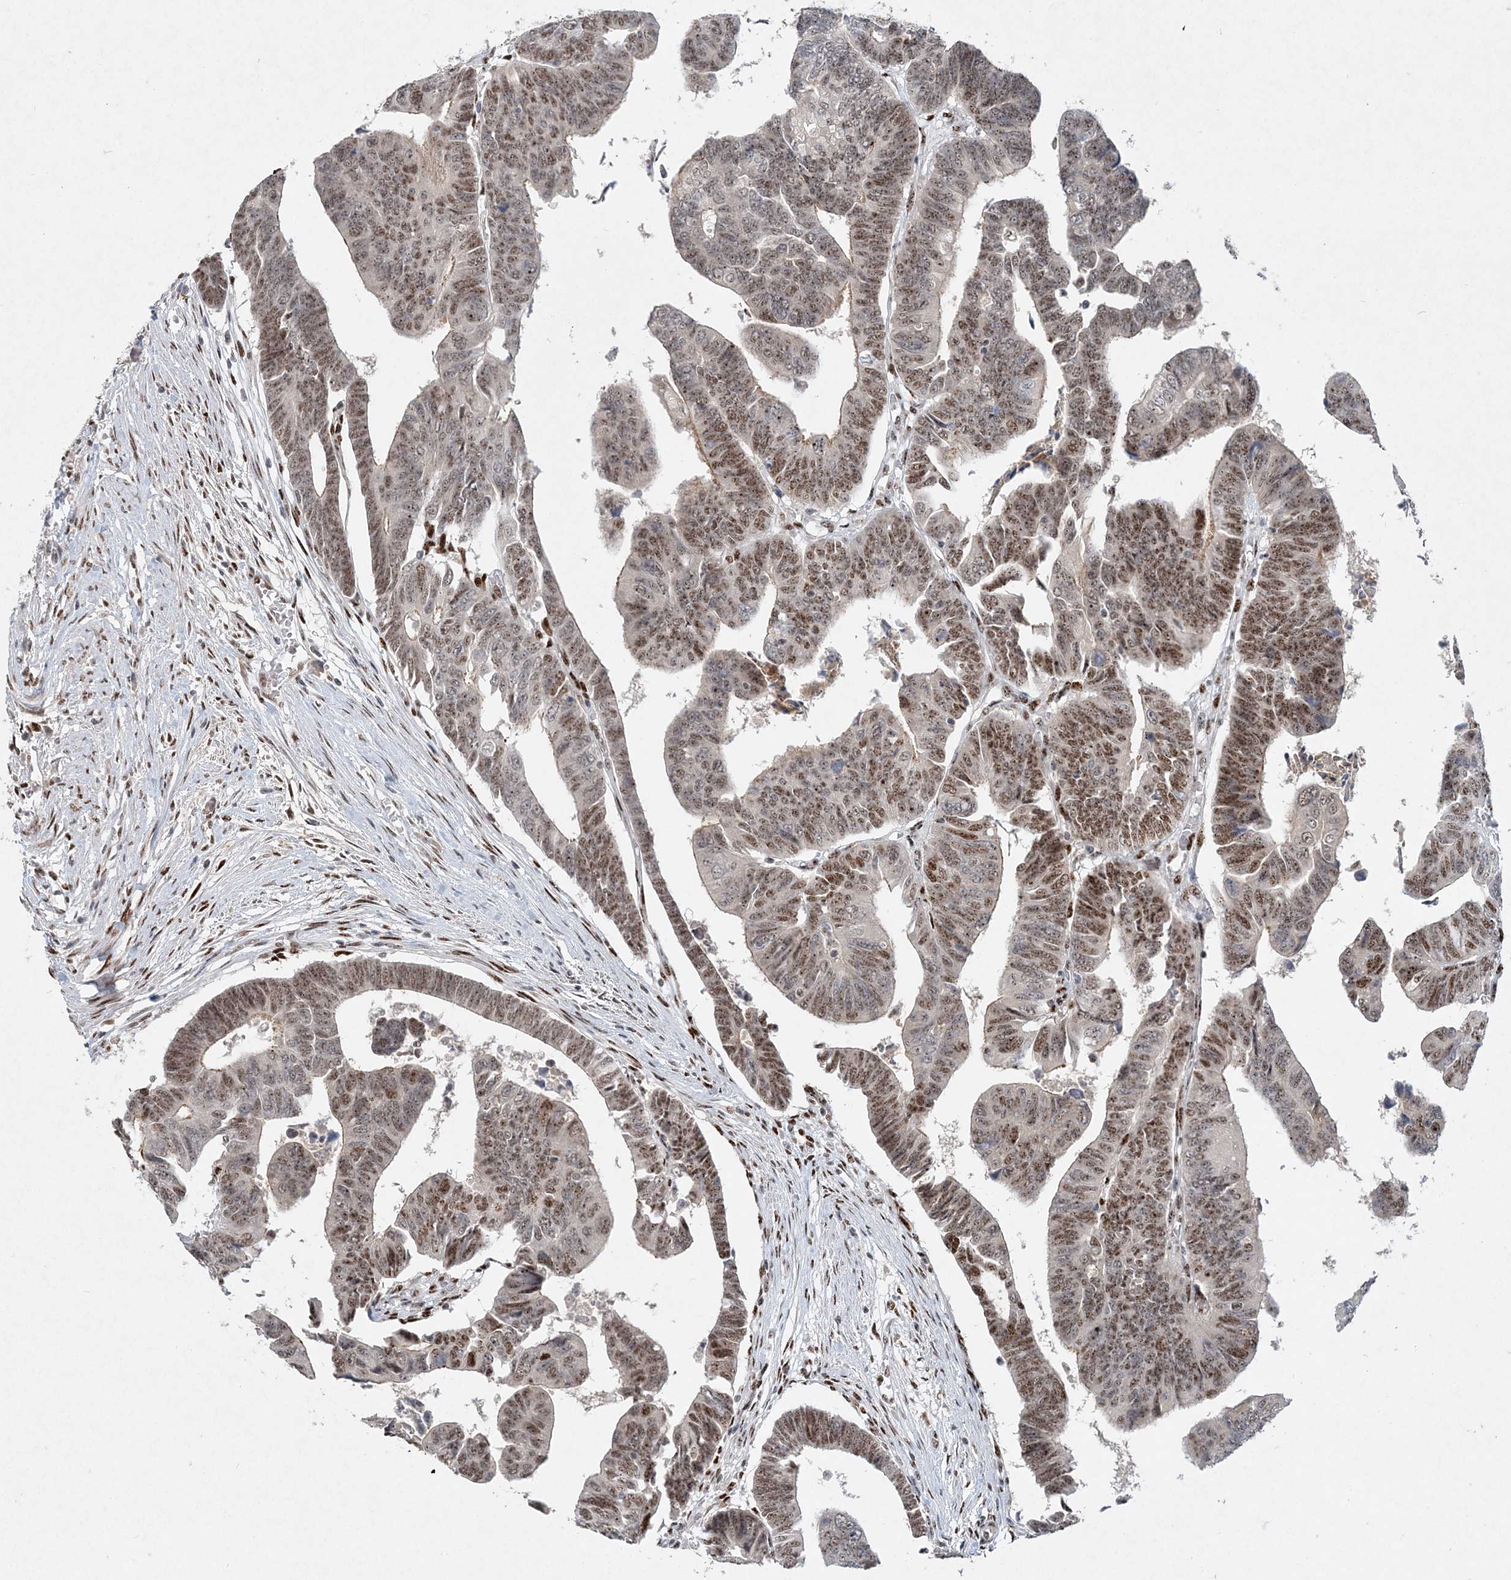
{"staining": {"intensity": "moderate", "quantity": ">75%", "location": "nuclear"}, "tissue": "colorectal cancer", "cell_type": "Tumor cells", "image_type": "cancer", "snomed": [{"axis": "morphology", "description": "Adenocarcinoma, NOS"}, {"axis": "topography", "description": "Rectum"}], "caption": "Adenocarcinoma (colorectal) stained with a brown dye shows moderate nuclear positive staining in about >75% of tumor cells.", "gene": "GIN1", "patient": {"sex": "female", "age": 65}}